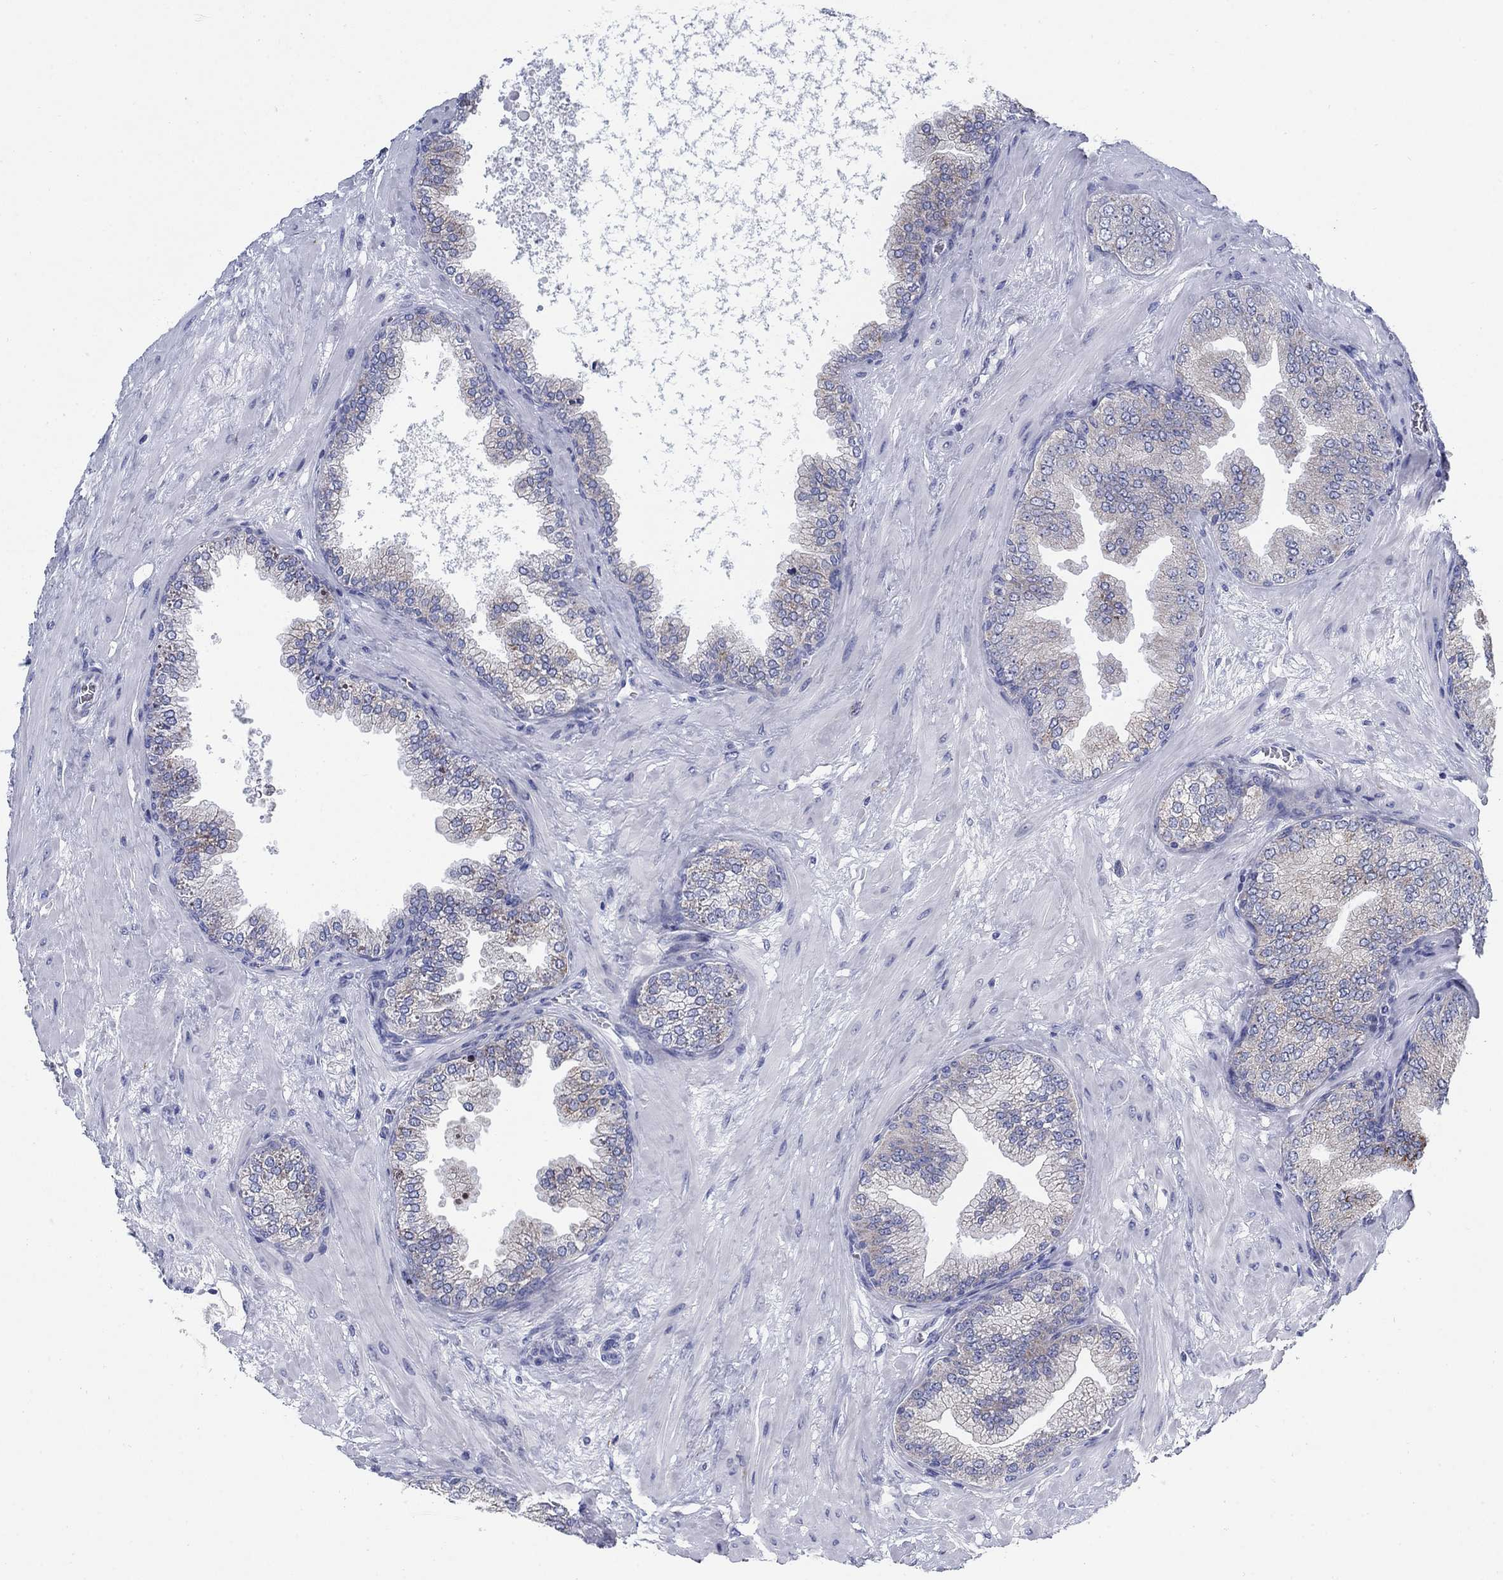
{"staining": {"intensity": "negative", "quantity": "none", "location": "none"}, "tissue": "prostate cancer", "cell_type": "Tumor cells", "image_type": "cancer", "snomed": [{"axis": "morphology", "description": "Adenocarcinoma, Low grade"}, {"axis": "topography", "description": "Prostate"}], "caption": "An IHC micrograph of prostate cancer (adenocarcinoma (low-grade)) is shown. There is no staining in tumor cells of prostate cancer (adenocarcinoma (low-grade)).", "gene": "SCCPDH", "patient": {"sex": "male", "age": 72}}